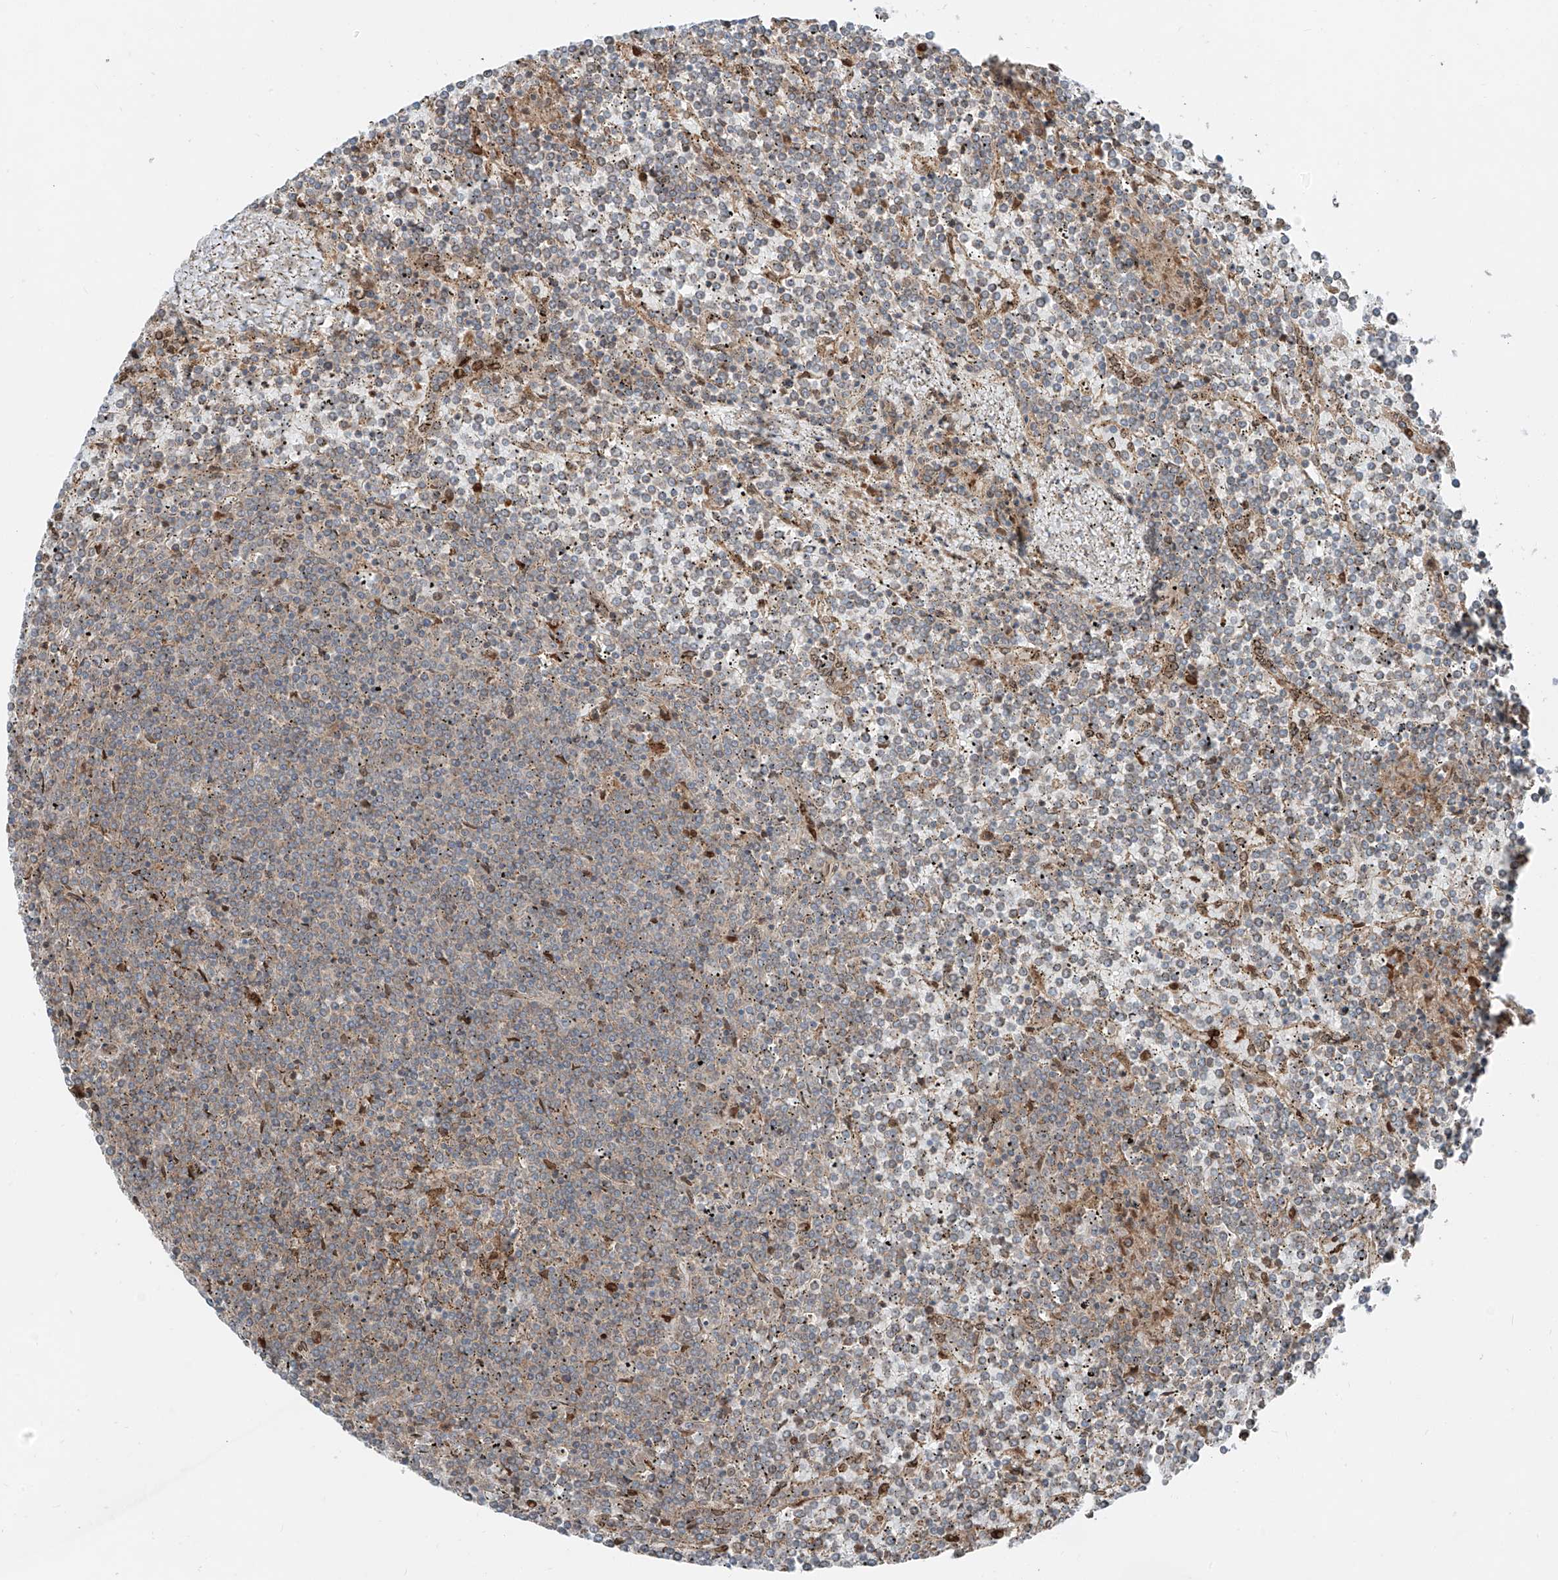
{"staining": {"intensity": "negative", "quantity": "none", "location": "none"}, "tissue": "lymphoma", "cell_type": "Tumor cells", "image_type": "cancer", "snomed": [{"axis": "morphology", "description": "Malignant lymphoma, non-Hodgkin's type, Low grade"}, {"axis": "topography", "description": "Spleen"}], "caption": "Immunohistochemical staining of low-grade malignant lymphoma, non-Hodgkin's type exhibits no significant staining in tumor cells.", "gene": "CEP162", "patient": {"sex": "female", "age": 19}}